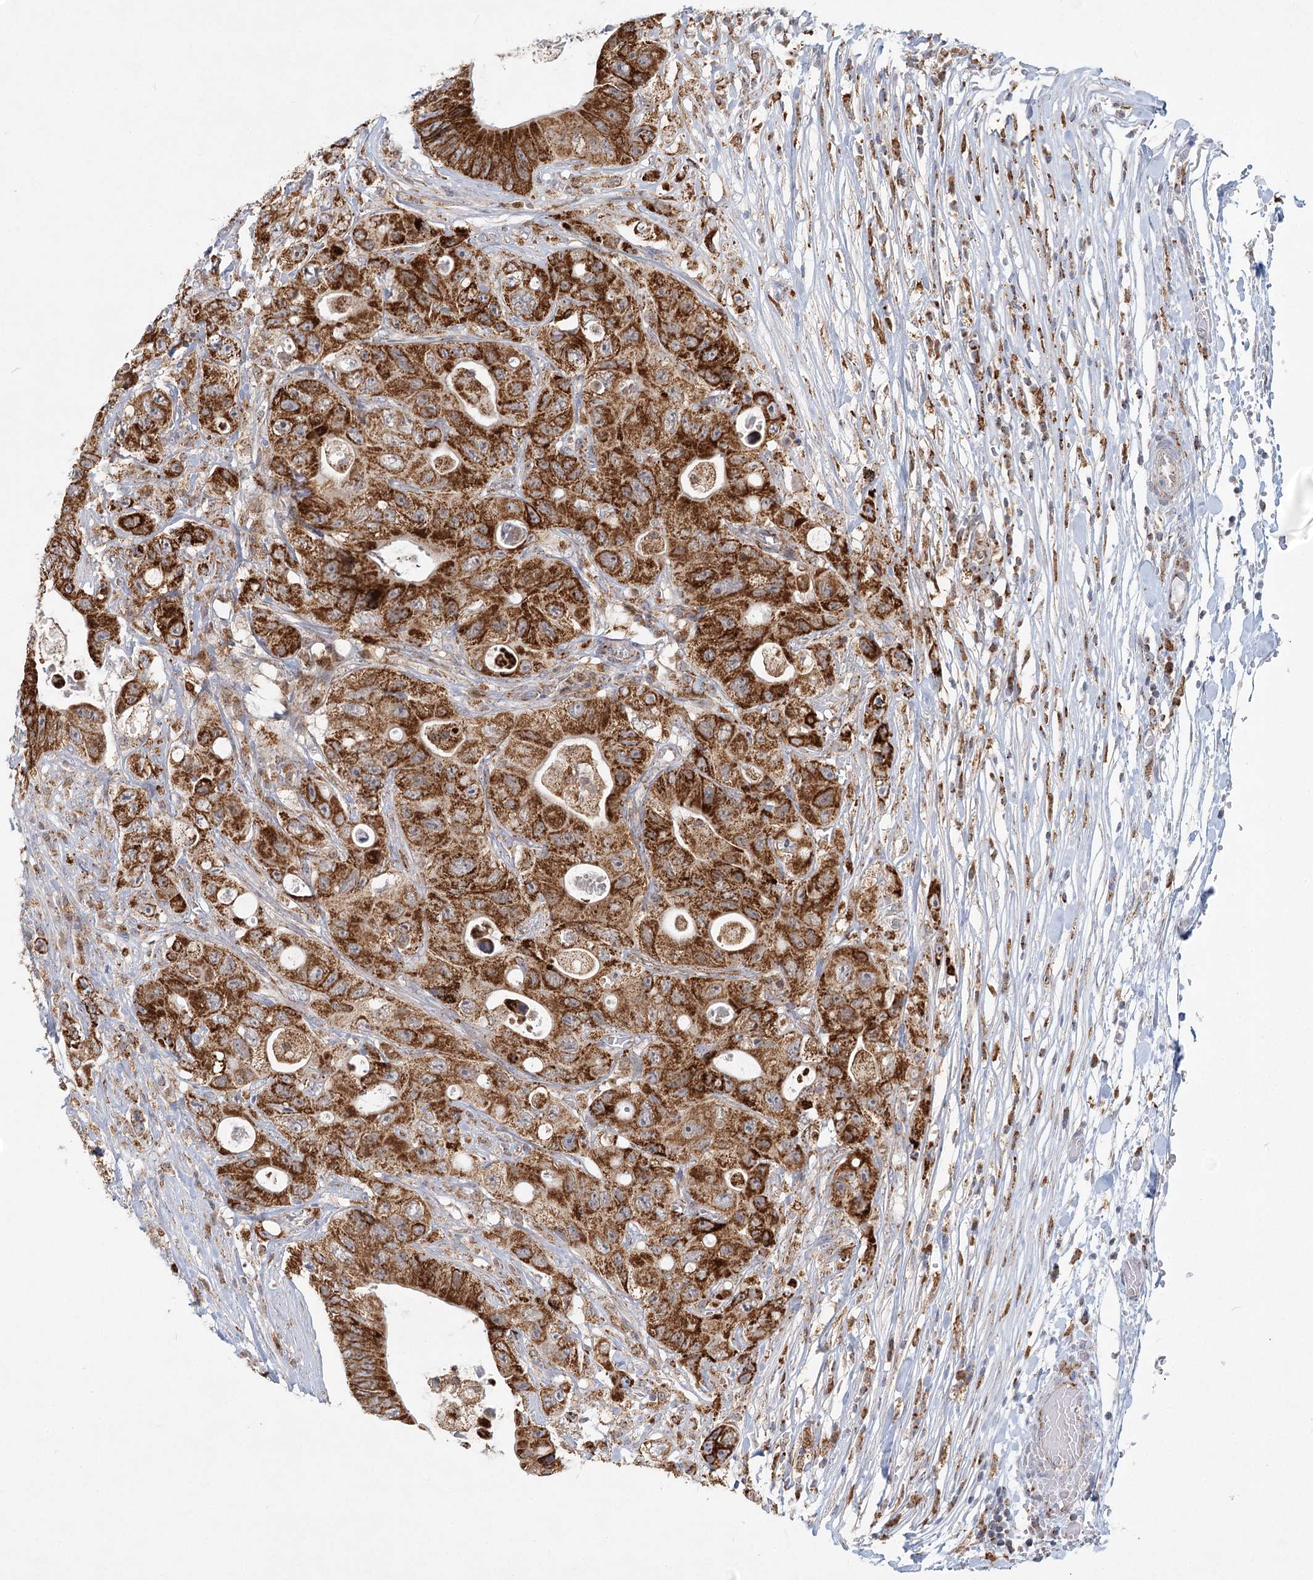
{"staining": {"intensity": "strong", "quantity": ">75%", "location": "cytoplasmic/membranous"}, "tissue": "colorectal cancer", "cell_type": "Tumor cells", "image_type": "cancer", "snomed": [{"axis": "morphology", "description": "Adenocarcinoma, NOS"}, {"axis": "topography", "description": "Colon"}], "caption": "Human colorectal cancer (adenocarcinoma) stained with a brown dye displays strong cytoplasmic/membranous positive positivity in approximately >75% of tumor cells.", "gene": "TAS1R1", "patient": {"sex": "female", "age": 46}}